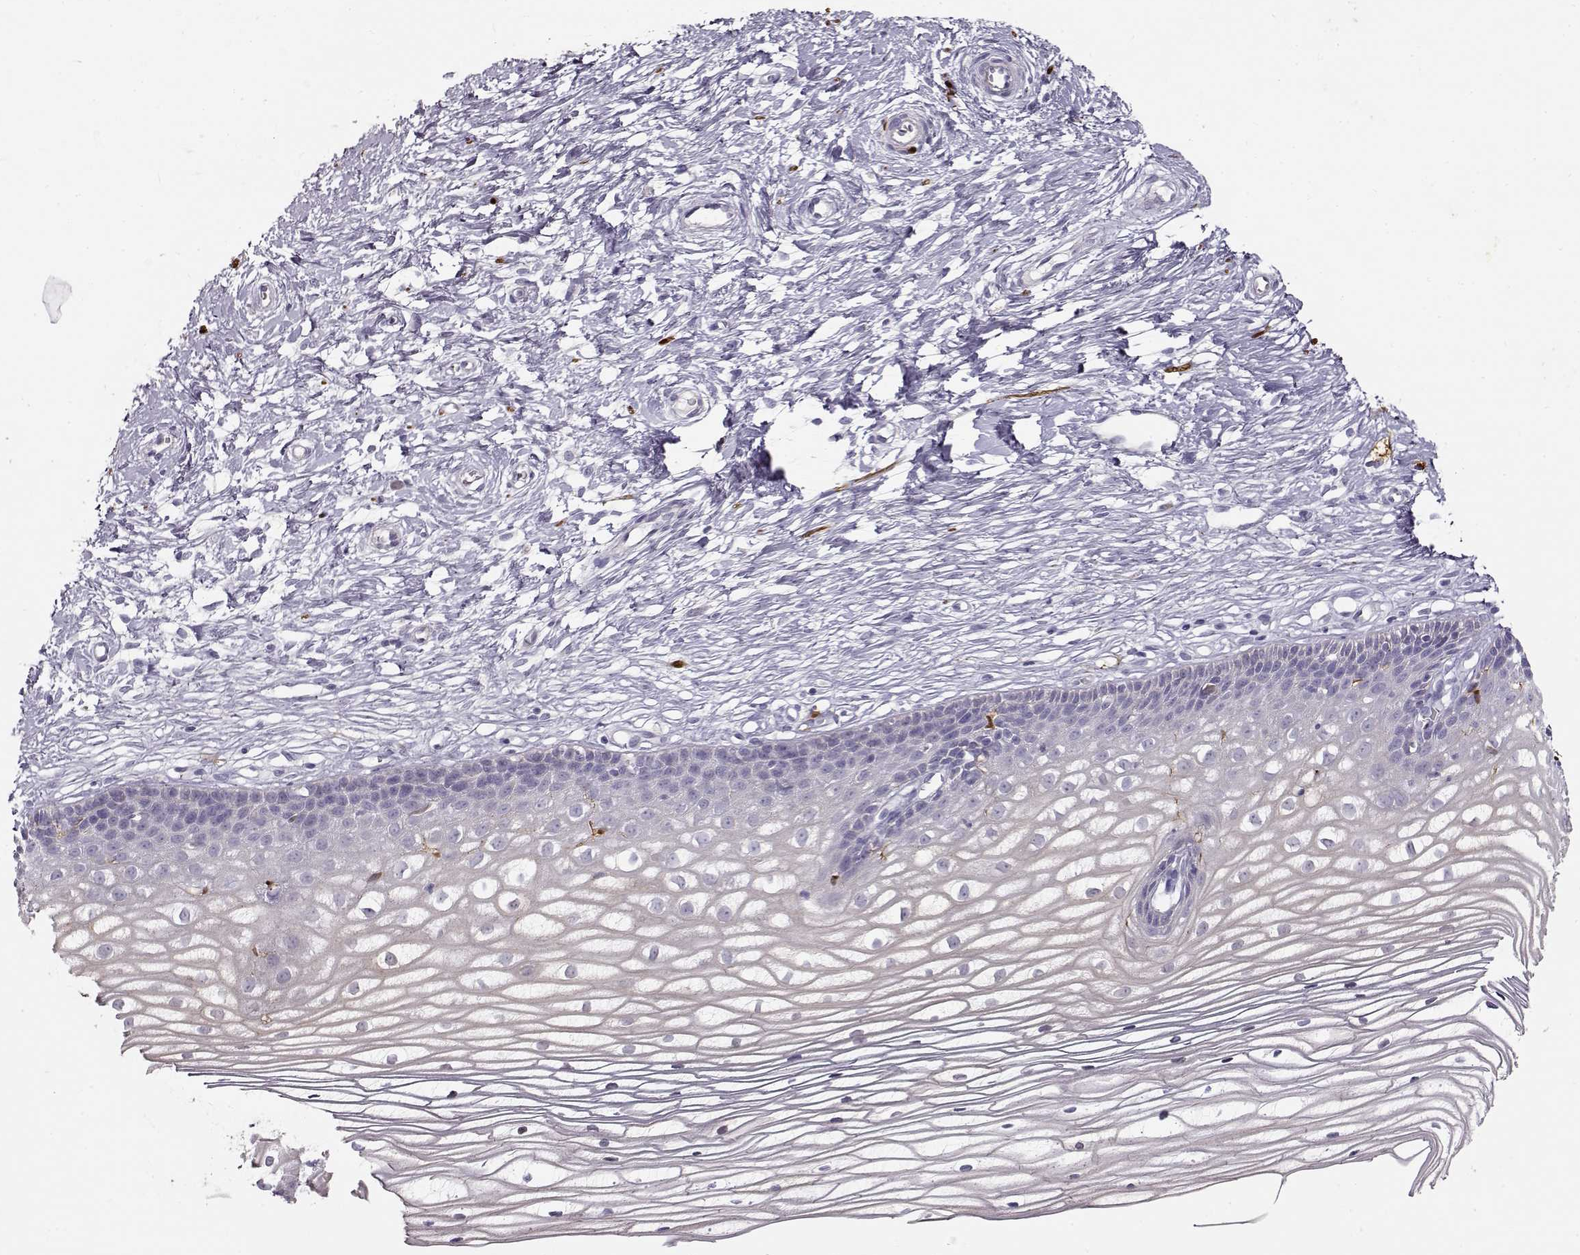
{"staining": {"intensity": "moderate", "quantity": ">75%", "location": "cytoplasmic/membranous"}, "tissue": "cervix", "cell_type": "Glandular cells", "image_type": "normal", "snomed": [{"axis": "morphology", "description": "Normal tissue, NOS"}, {"axis": "topography", "description": "Cervix"}], "caption": "Brown immunohistochemical staining in benign cervix shows moderate cytoplasmic/membranous positivity in approximately >75% of glandular cells.", "gene": "S100B", "patient": {"sex": "female", "age": 40}}